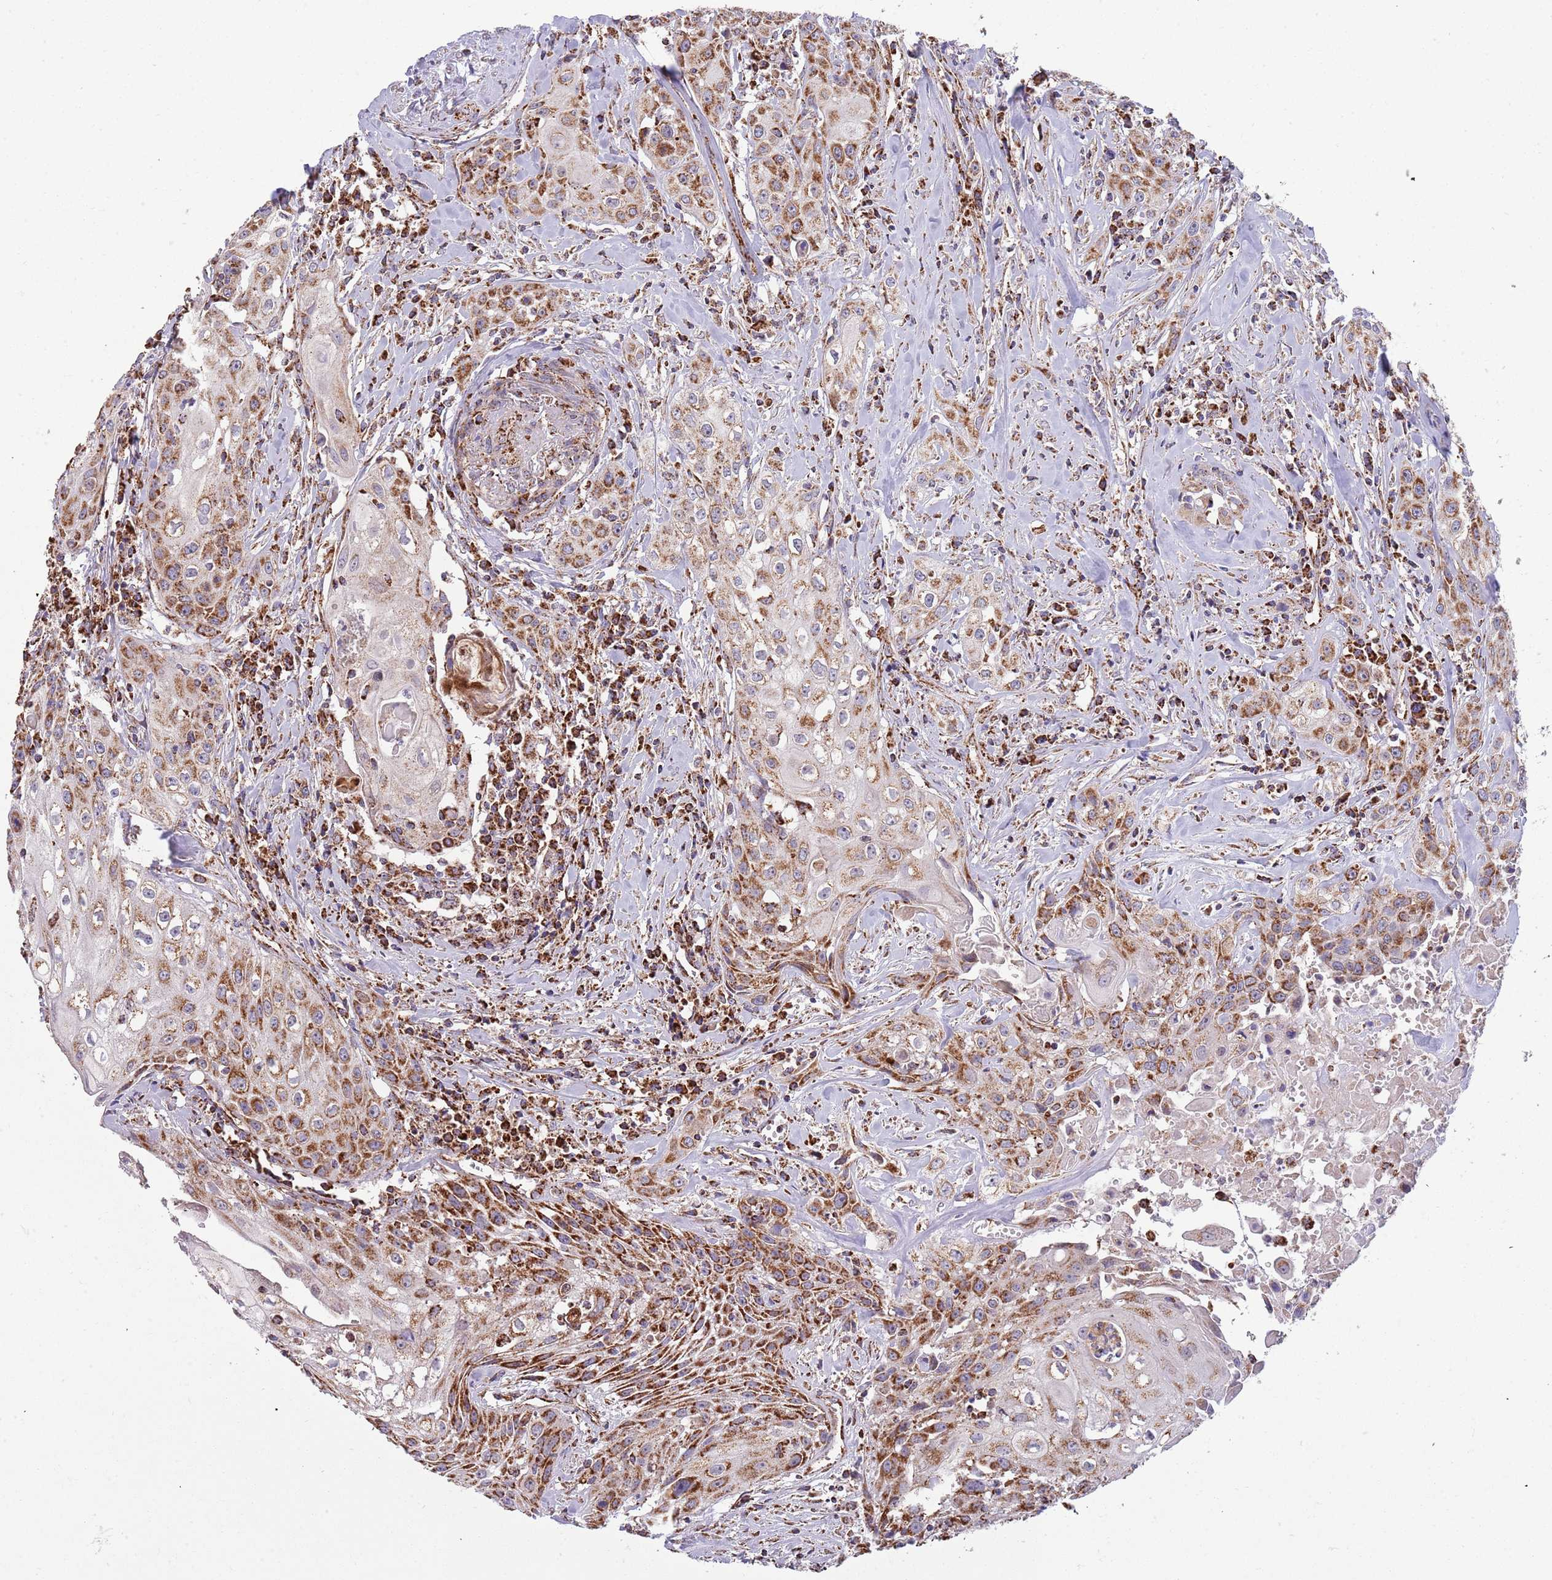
{"staining": {"intensity": "strong", "quantity": ">75%", "location": "cytoplasmic/membranous"}, "tissue": "head and neck cancer", "cell_type": "Tumor cells", "image_type": "cancer", "snomed": [{"axis": "morphology", "description": "Squamous cell carcinoma, NOS"}, {"axis": "topography", "description": "Oral tissue"}, {"axis": "topography", "description": "Head-Neck"}], "caption": "Tumor cells display high levels of strong cytoplasmic/membranous expression in approximately >75% of cells in head and neck cancer.", "gene": "VPS16", "patient": {"sex": "female", "age": 82}}